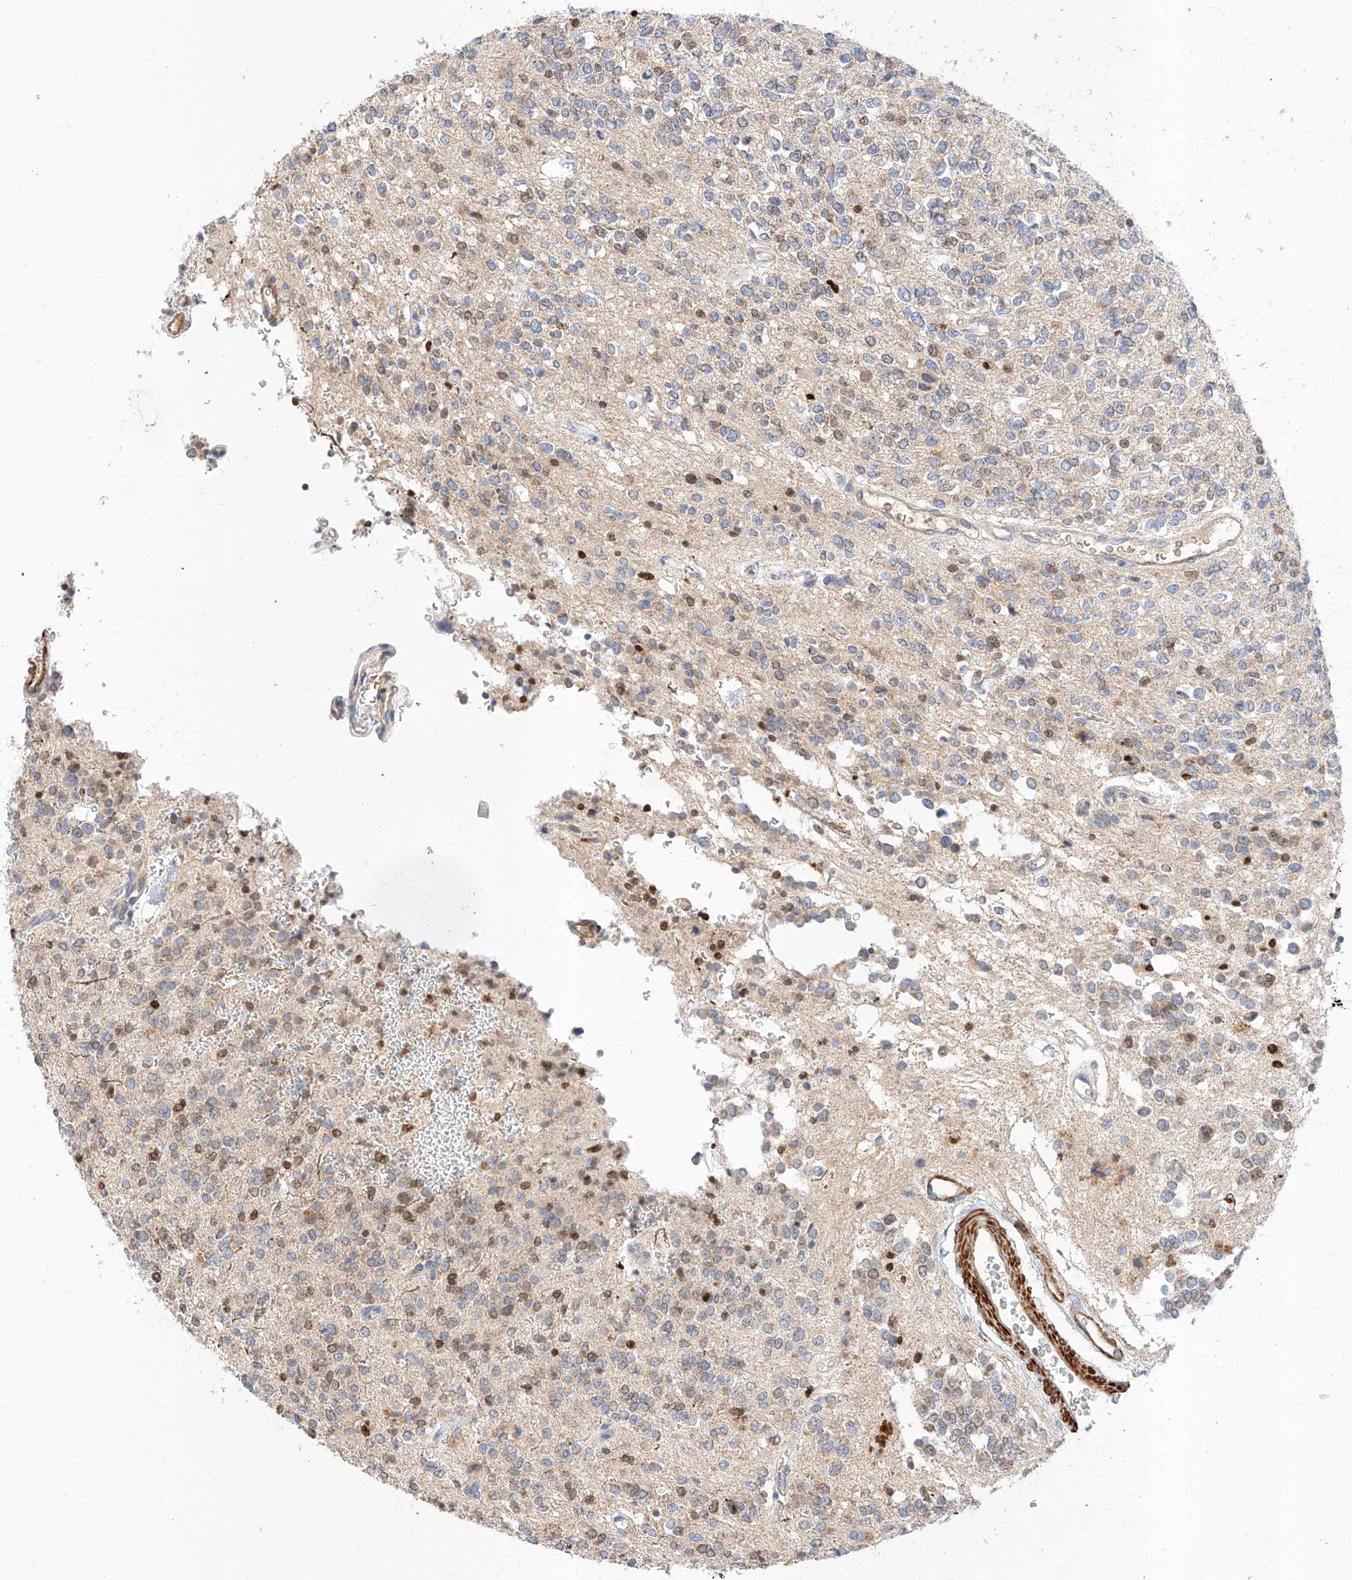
{"staining": {"intensity": "negative", "quantity": "none", "location": "none"}, "tissue": "glioma", "cell_type": "Tumor cells", "image_type": "cancer", "snomed": [{"axis": "morphology", "description": "Glioma, malignant, High grade"}, {"axis": "topography", "description": "Brain"}], "caption": "This is an immunohistochemistry (IHC) histopathology image of human glioma. There is no staining in tumor cells.", "gene": "C6orf118", "patient": {"sex": "male", "age": 34}}